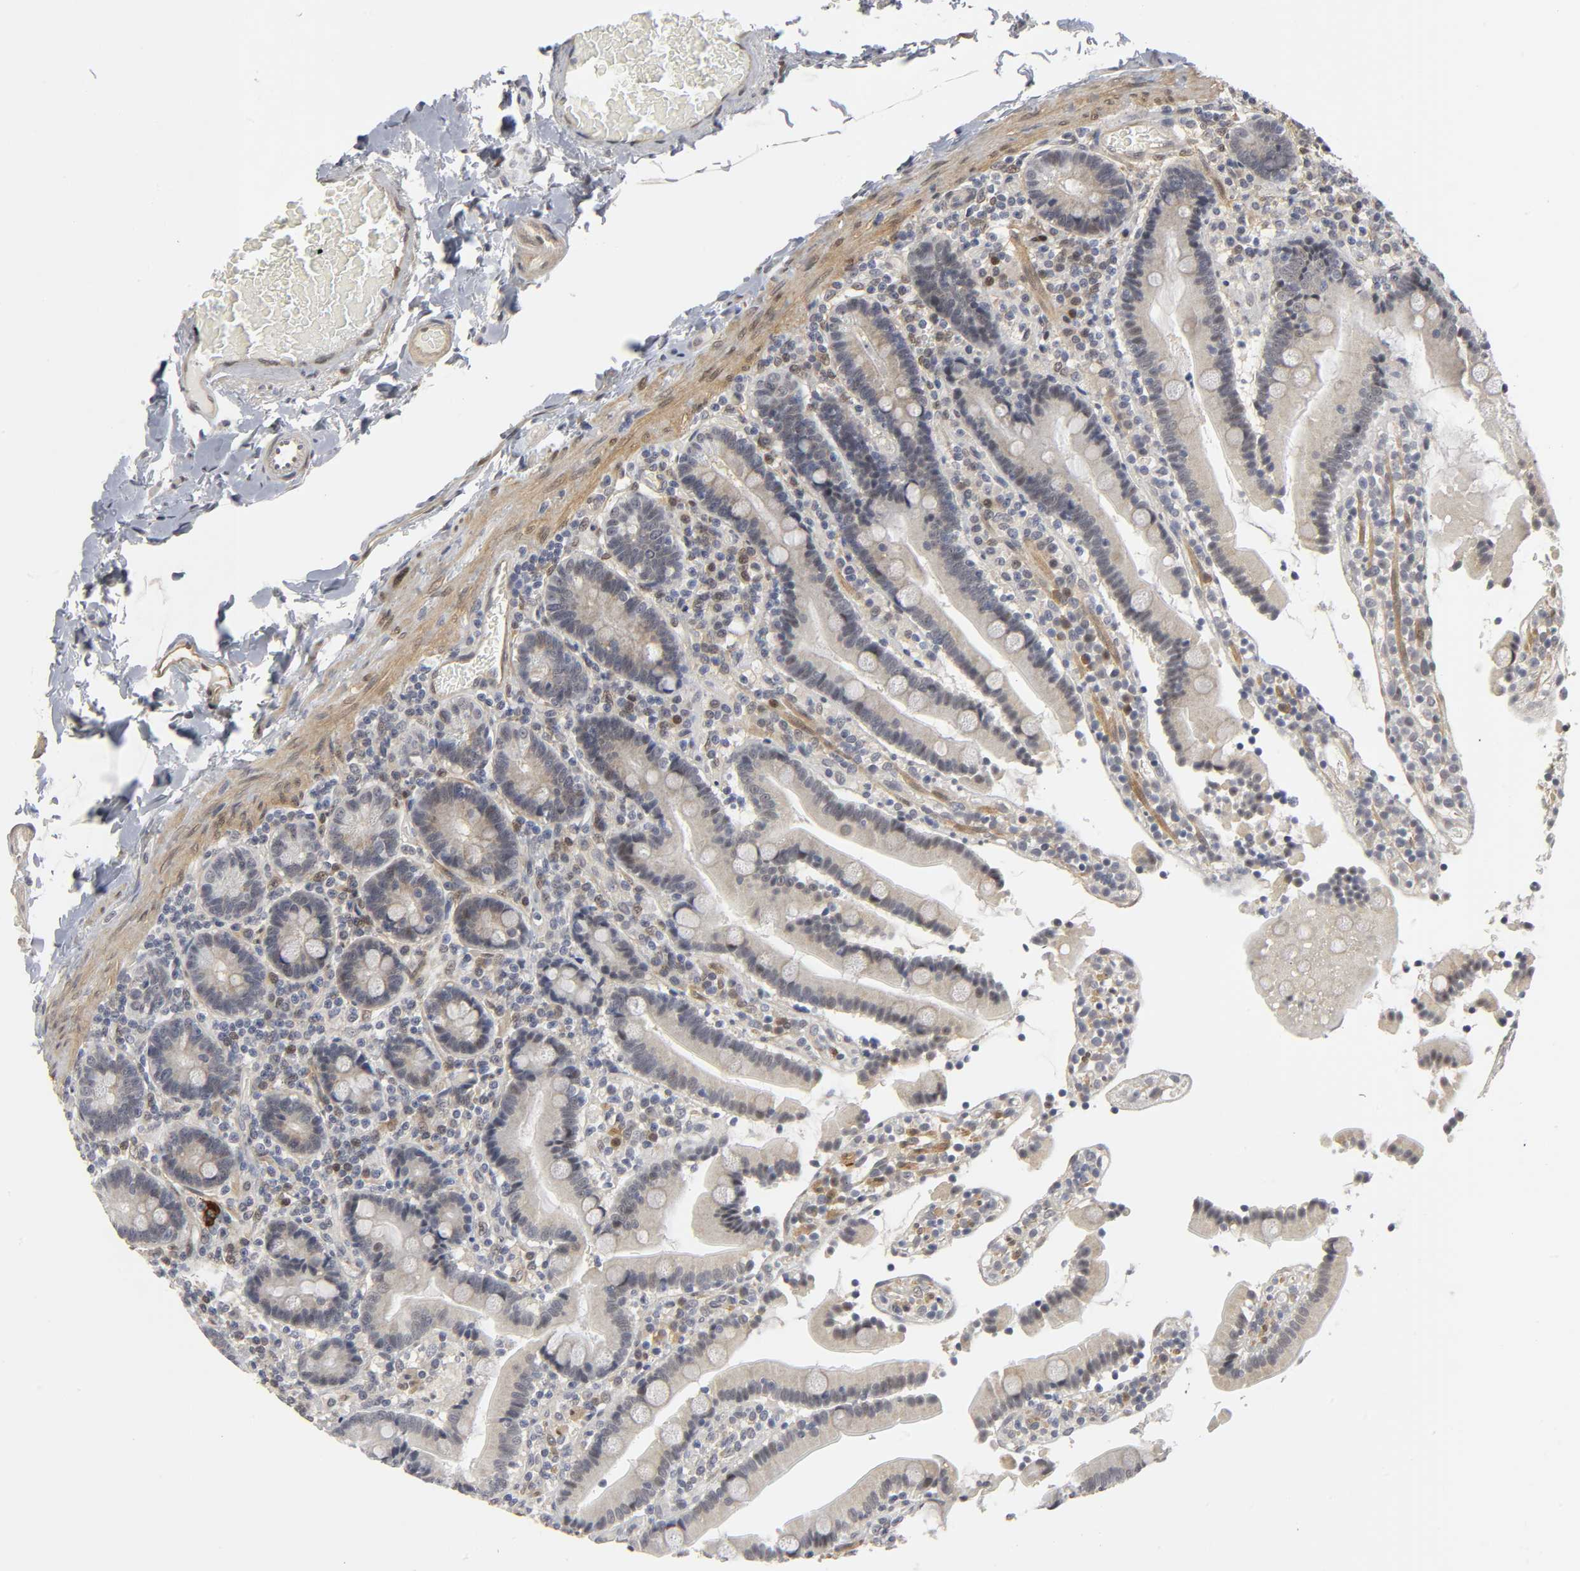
{"staining": {"intensity": "weak", "quantity": "<25%", "location": "cytoplasmic/membranous,nuclear"}, "tissue": "duodenum", "cell_type": "Glandular cells", "image_type": "normal", "snomed": [{"axis": "morphology", "description": "Normal tissue, NOS"}, {"axis": "topography", "description": "Duodenum"}], "caption": "Protein analysis of benign duodenum exhibits no significant staining in glandular cells.", "gene": "PDLIM3", "patient": {"sex": "female", "age": 53}}